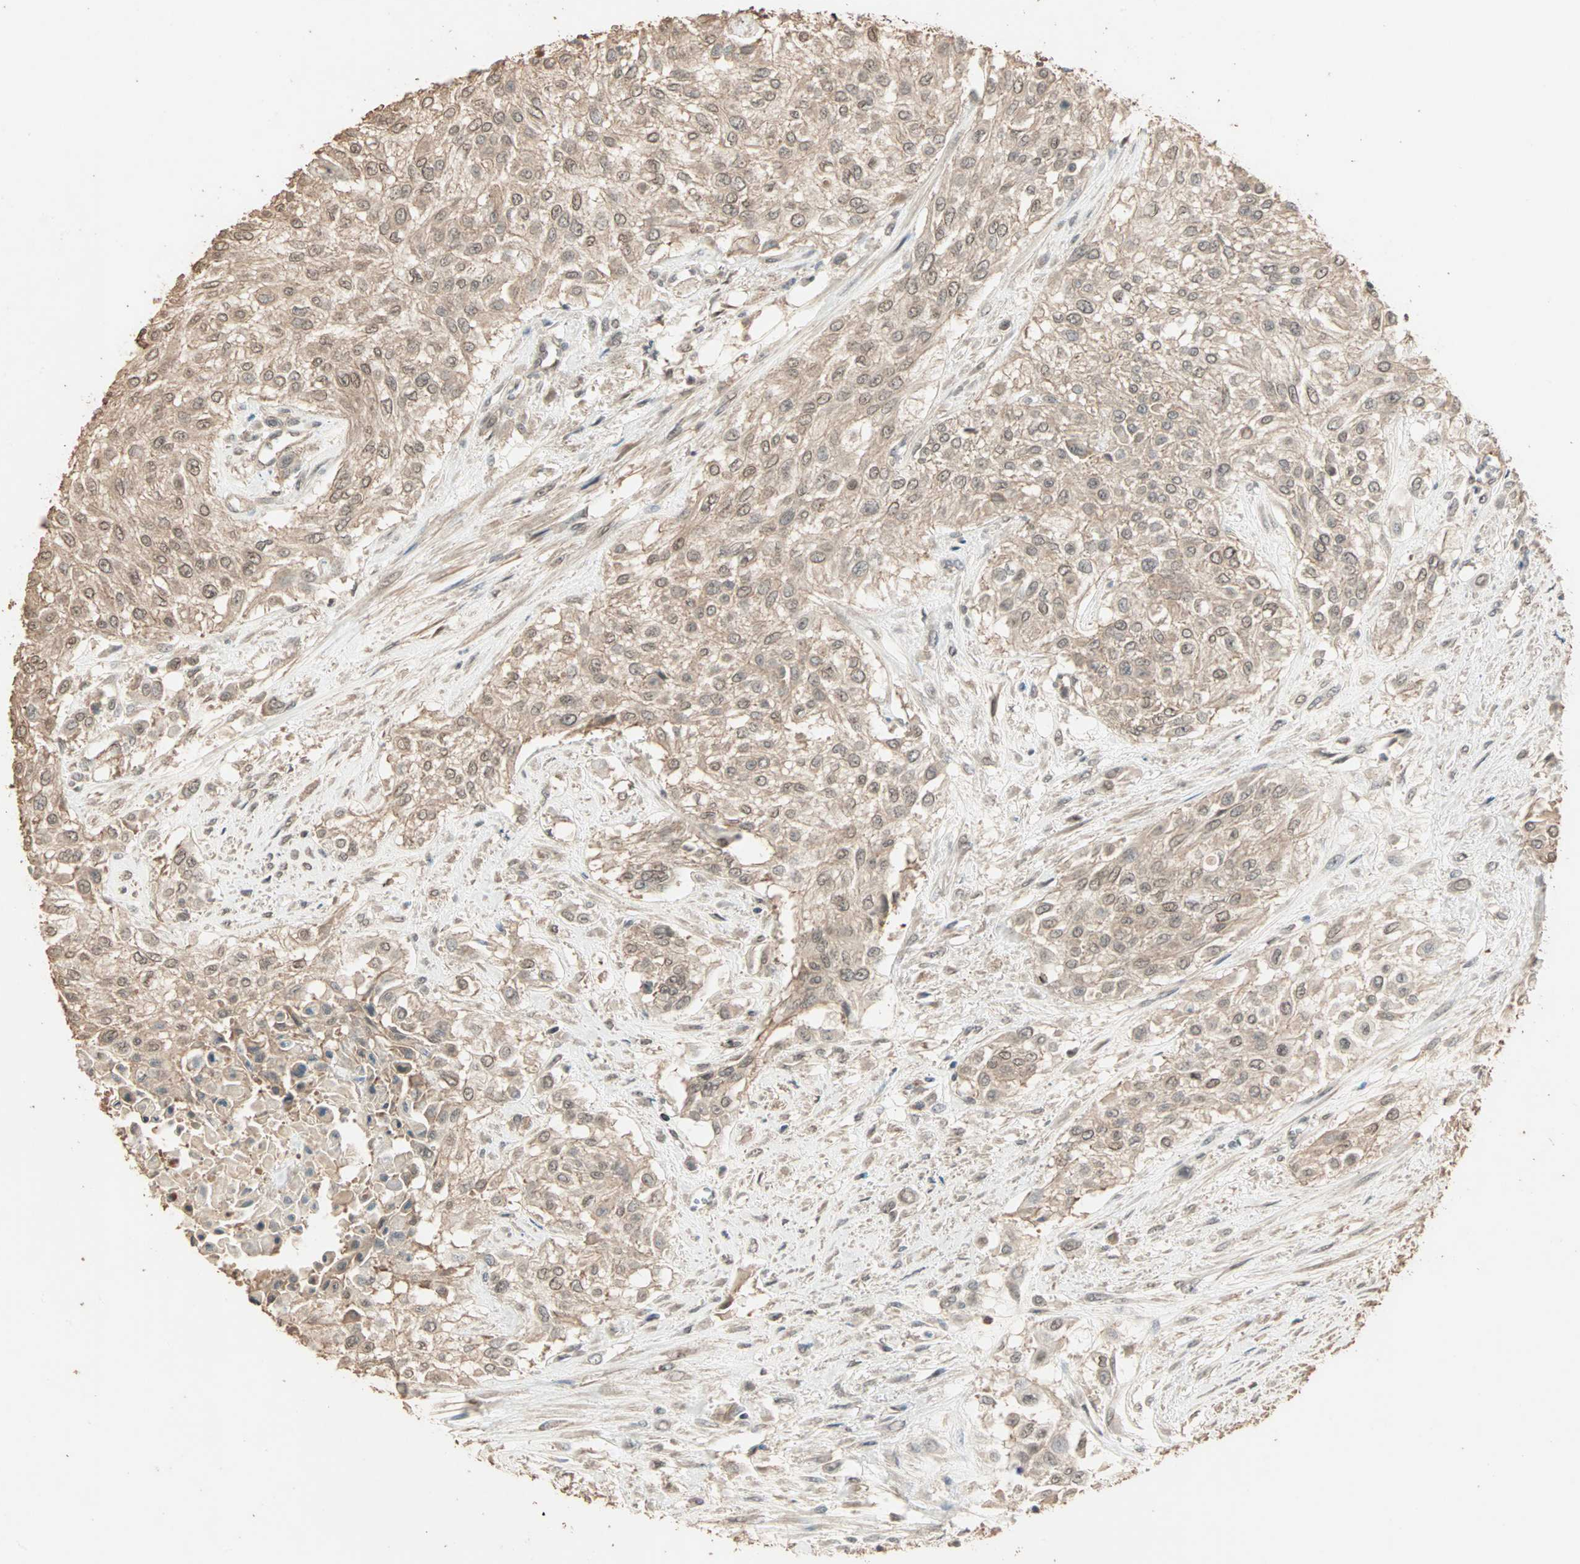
{"staining": {"intensity": "weak", "quantity": ">75%", "location": "cytoplasmic/membranous,nuclear"}, "tissue": "urothelial cancer", "cell_type": "Tumor cells", "image_type": "cancer", "snomed": [{"axis": "morphology", "description": "Urothelial carcinoma, High grade"}, {"axis": "topography", "description": "Urinary bladder"}], "caption": "Immunohistochemistry (IHC) of urothelial cancer displays low levels of weak cytoplasmic/membranous and nuclear positivity in approximately >75% of tumor cells.", "gene": "ZBTB33", "patient": {"sex": "male", "age": 57}}